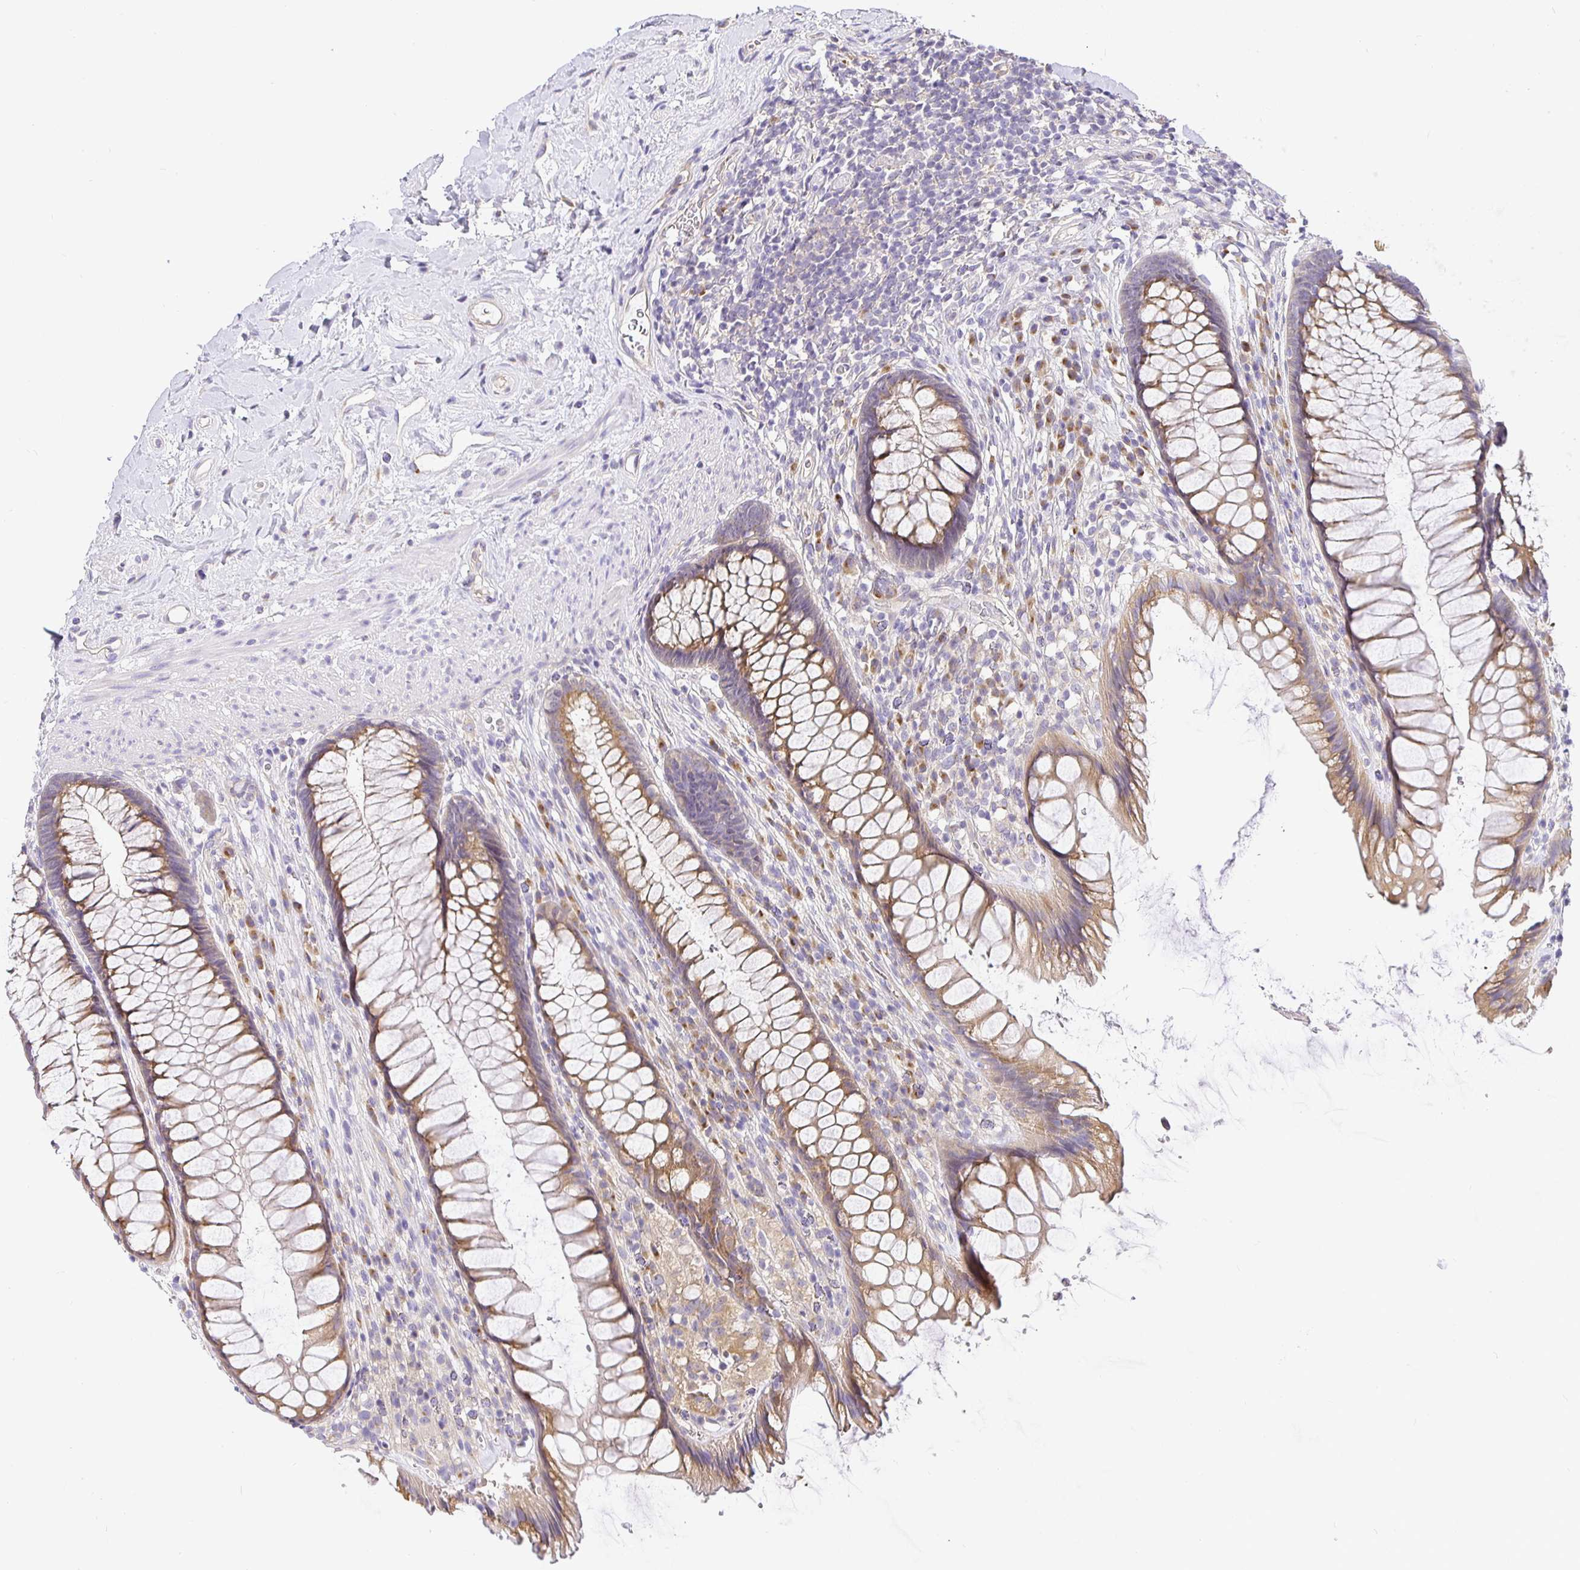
{"staining": {"intensity": "moderate", "quantity": ">75%", "location": "cytoplasmic/membranous"}, "tissue": "rectum", "cell_type": "Glandular cells", "image_type": "normal", "snomed": [{"axis": "morphology", "description": "Normal tissue, NOS"}, {"axis": "topography", "description": "Rectum"}], "caption": "Immunohistochemistry image of normal rectum stained for a protein (brown), which displays medium levels of moderate cytoplasmic/membranous expression in approximately >75% of glandular cells.", "gene": "OPALIN", "patient": {"sex": "male", "age": 53}}